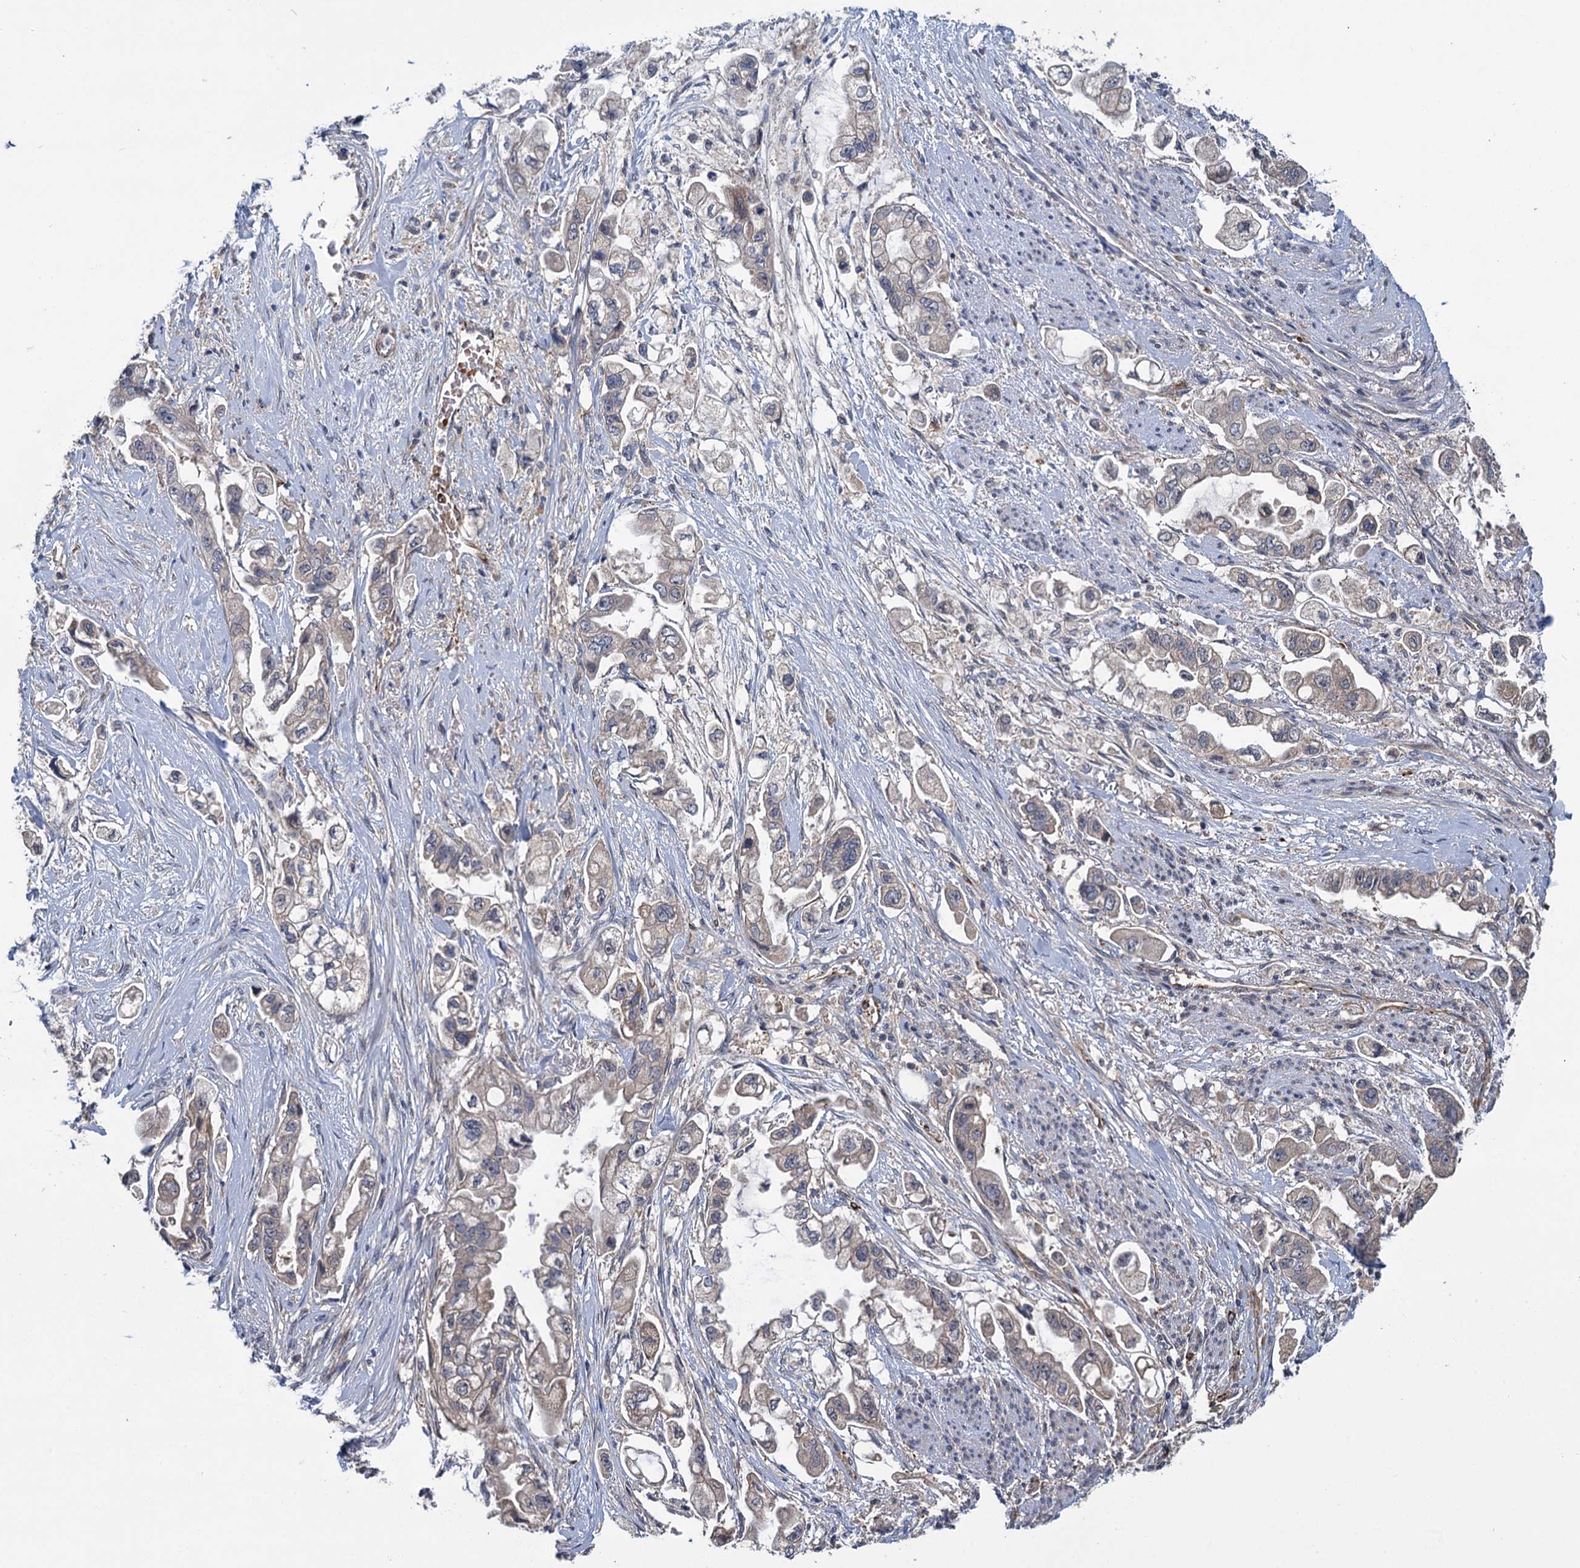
{"staining": {"intensity": "negative", "quantity": "none", "location": "none"}, "tissue": "stomach cancer", "cell_type": "Tumor cells", "image_type": "cancer", "snomed": [{"axis": "morphology", "description": "Adenocarcinoma, NOS"}, {"axis": "topography", "description": "Stomach"}], "caption": "Immunohistochemistry (IHC) micrograph of neoplastic tissue: adenocarcinoma (stomach) stained with DAB reveals no significant protein positivity in tumor cells.", "gene": "PKN2", "patient": {"sex": "male", "age": 62}}